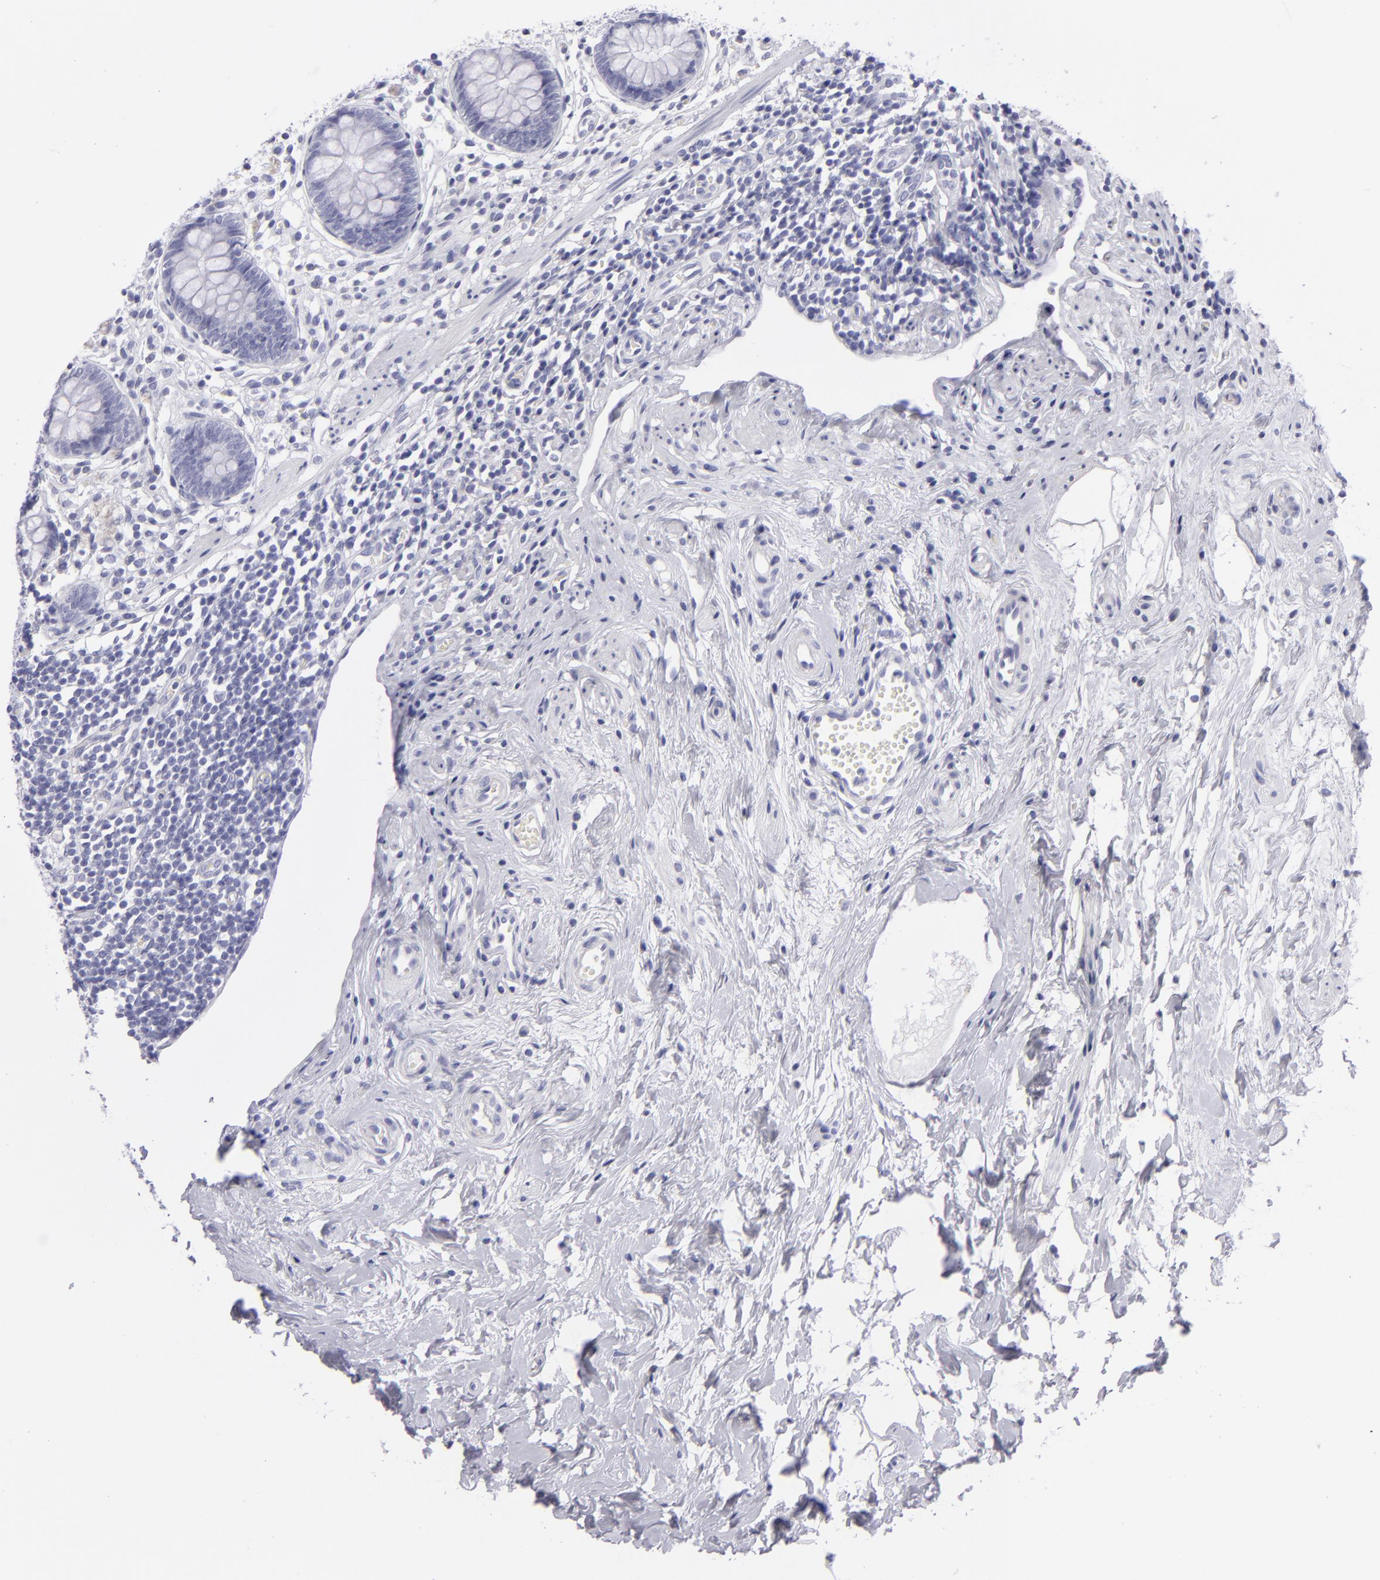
{"staining": {"intensity": "negative", "quantity": "none", "location": "none"}, "tissue": "appendix", "cell_type": "Glandular cells", "image_type": "normal", "snomed": [{"axis": "morphology", "description": "Normal tissue, NOS"}, {"axis": "topography", "description": "Appendix"}], "caption": "IHC histopathology image of benign appendix: appendix stained with DAB reveals no significant protein expression in glandular cells. (Stains: DAB (3,3'-diaminobenzidine) immunohistochemistry with hematoxylin counter stain, Microscopy: brightfield microscopy at high magnification).", "gene": "PVALB", "patient": {"sex": "male", "age": 38}}